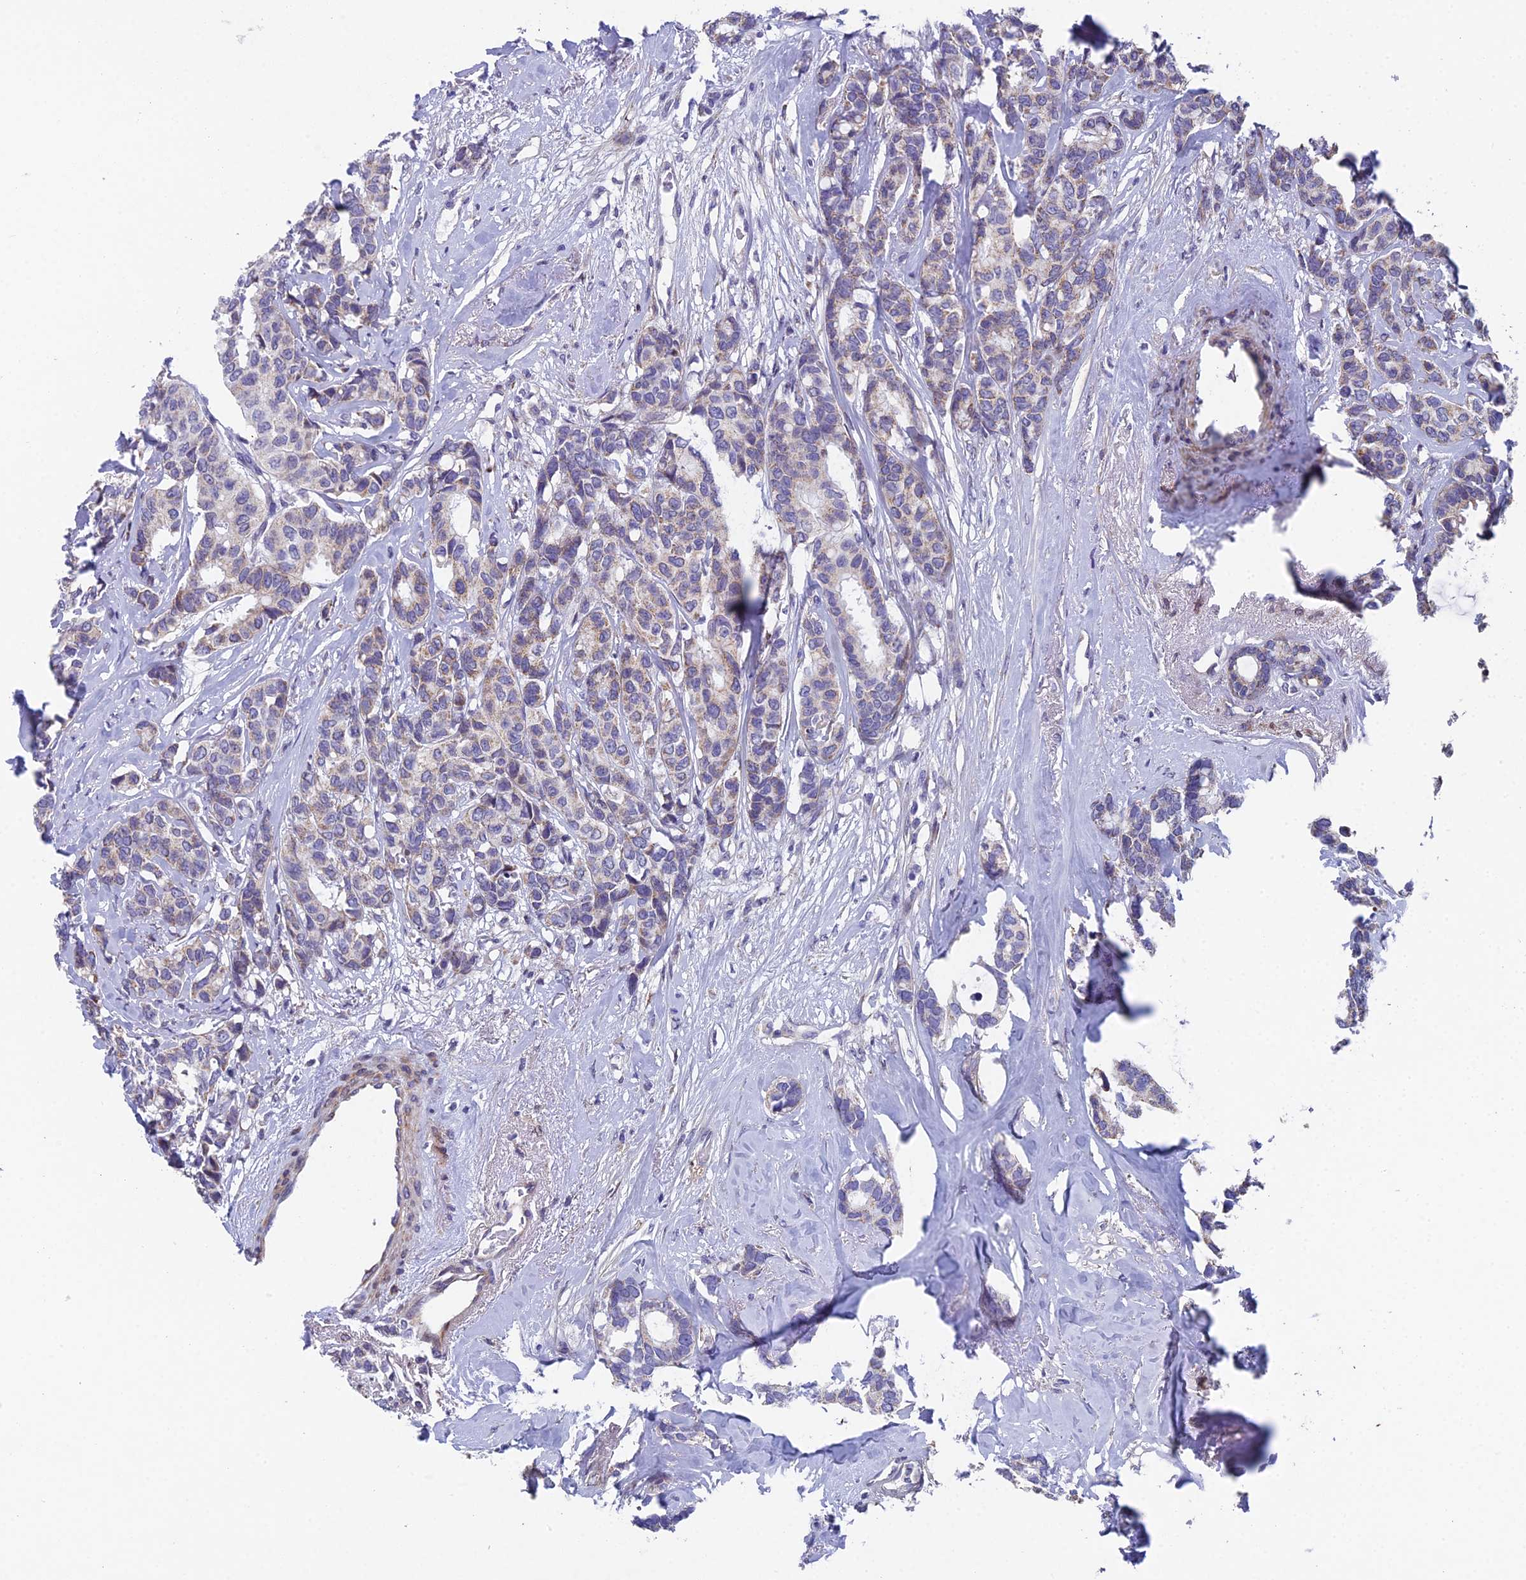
{"staining": {"intensity": "weak", "quantity": "<25%", "location": "cytoplasmic/membranous"}, "tissue": "breast cancer", "cell_type": "Tumor cells", "image_type": "cancer", "snomed": [{"axis": "morphology", "description": "Duct carcinoma"}, {"axis": "topography", "description": "Breast"}], "caption": "Histopathology image shows no significant protein staining in tumor cells of breast infiltrating ductal carcinoma. Brightfield microscopy of immunohistochemistry stained with DAB (3,3'-diaminobenzidine) (brown) and hematoxylin (blue), captured at high magnification.", "gene": "XKR9", "patient": {"sex": "female", "age": 87}}